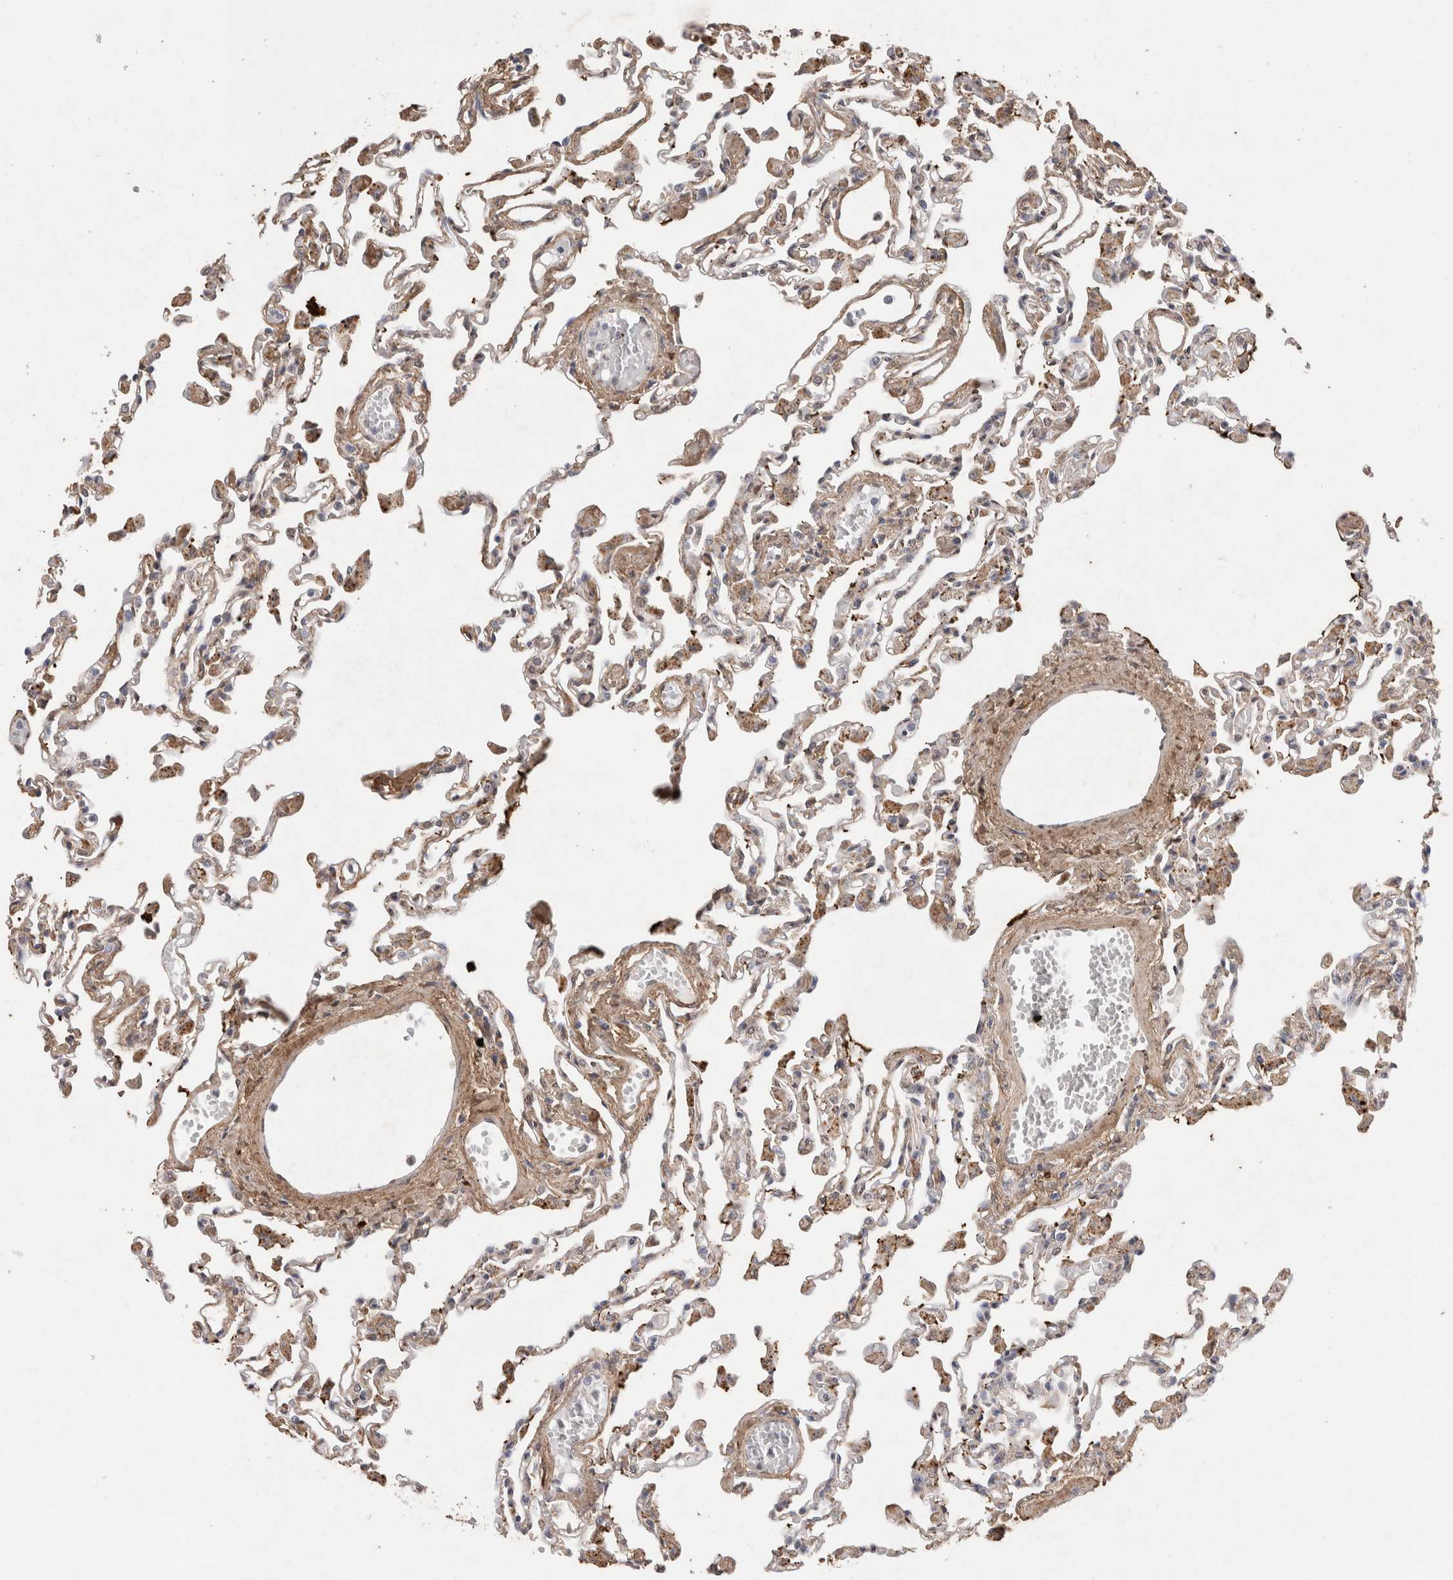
{"staining": {"intensity": "weak", "quantity": "25%-75%", "location": "cytoplasmic/membranous"}, "tissue": "lung", "cell_type": "Alveolar cells", "image_type": "normal", "snomed": [{"axis": "morphology", "description": "Normal tissue, NOS"}, {"axis": "topography", "description": "Bronchus"}, {"axis": "topography", "description": "Lung"}], "caption": "Immunohistochemical staining of benign lung shows weak cytoplasmic/membranous protein staining in approximately 25%-75% of alveolar cells. (brown staining indicates protein expression, while blue staining denotes nuclei).", "gene": "C1QTNF5", "patient": {"sex": "female", "age": 49}}